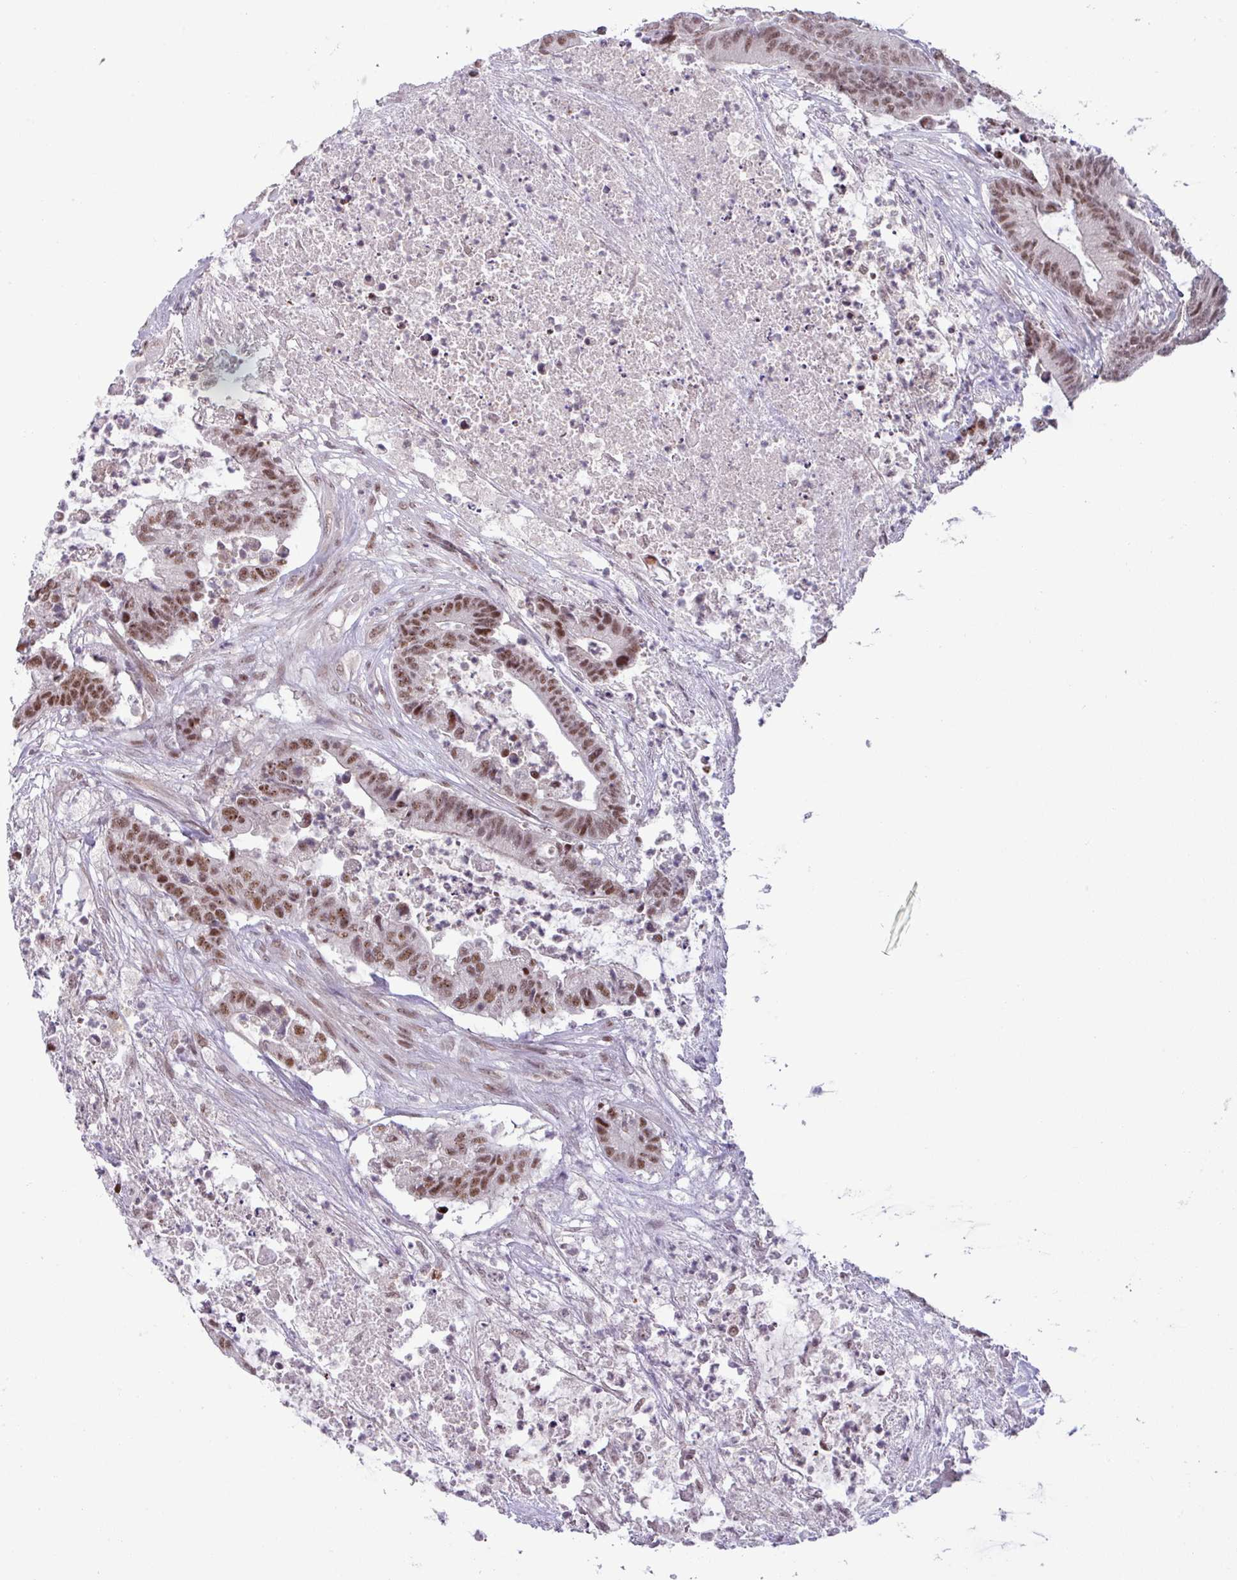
{"staining": {"intensity": "moderate", "quantity": ">75%", "location": "nuclear"}, "tissue": "colorectal cancer", "cell_type": "Tumor cells", "image_type": "cancer", "snomed": [{"axis": "morphology", "description": "Adenocarcinoma, NOS"}, {"axis": "topography", "description": "Colon"}], "caption": "This photomicrograph demonstrates immunohistochemistry staining of colorectal adenocarcinoma, with medium moderate nuclear staining in about >75% of tumor cells.", "gene": "PTPN20", "patient": {"sex": "female", "age": 84}}